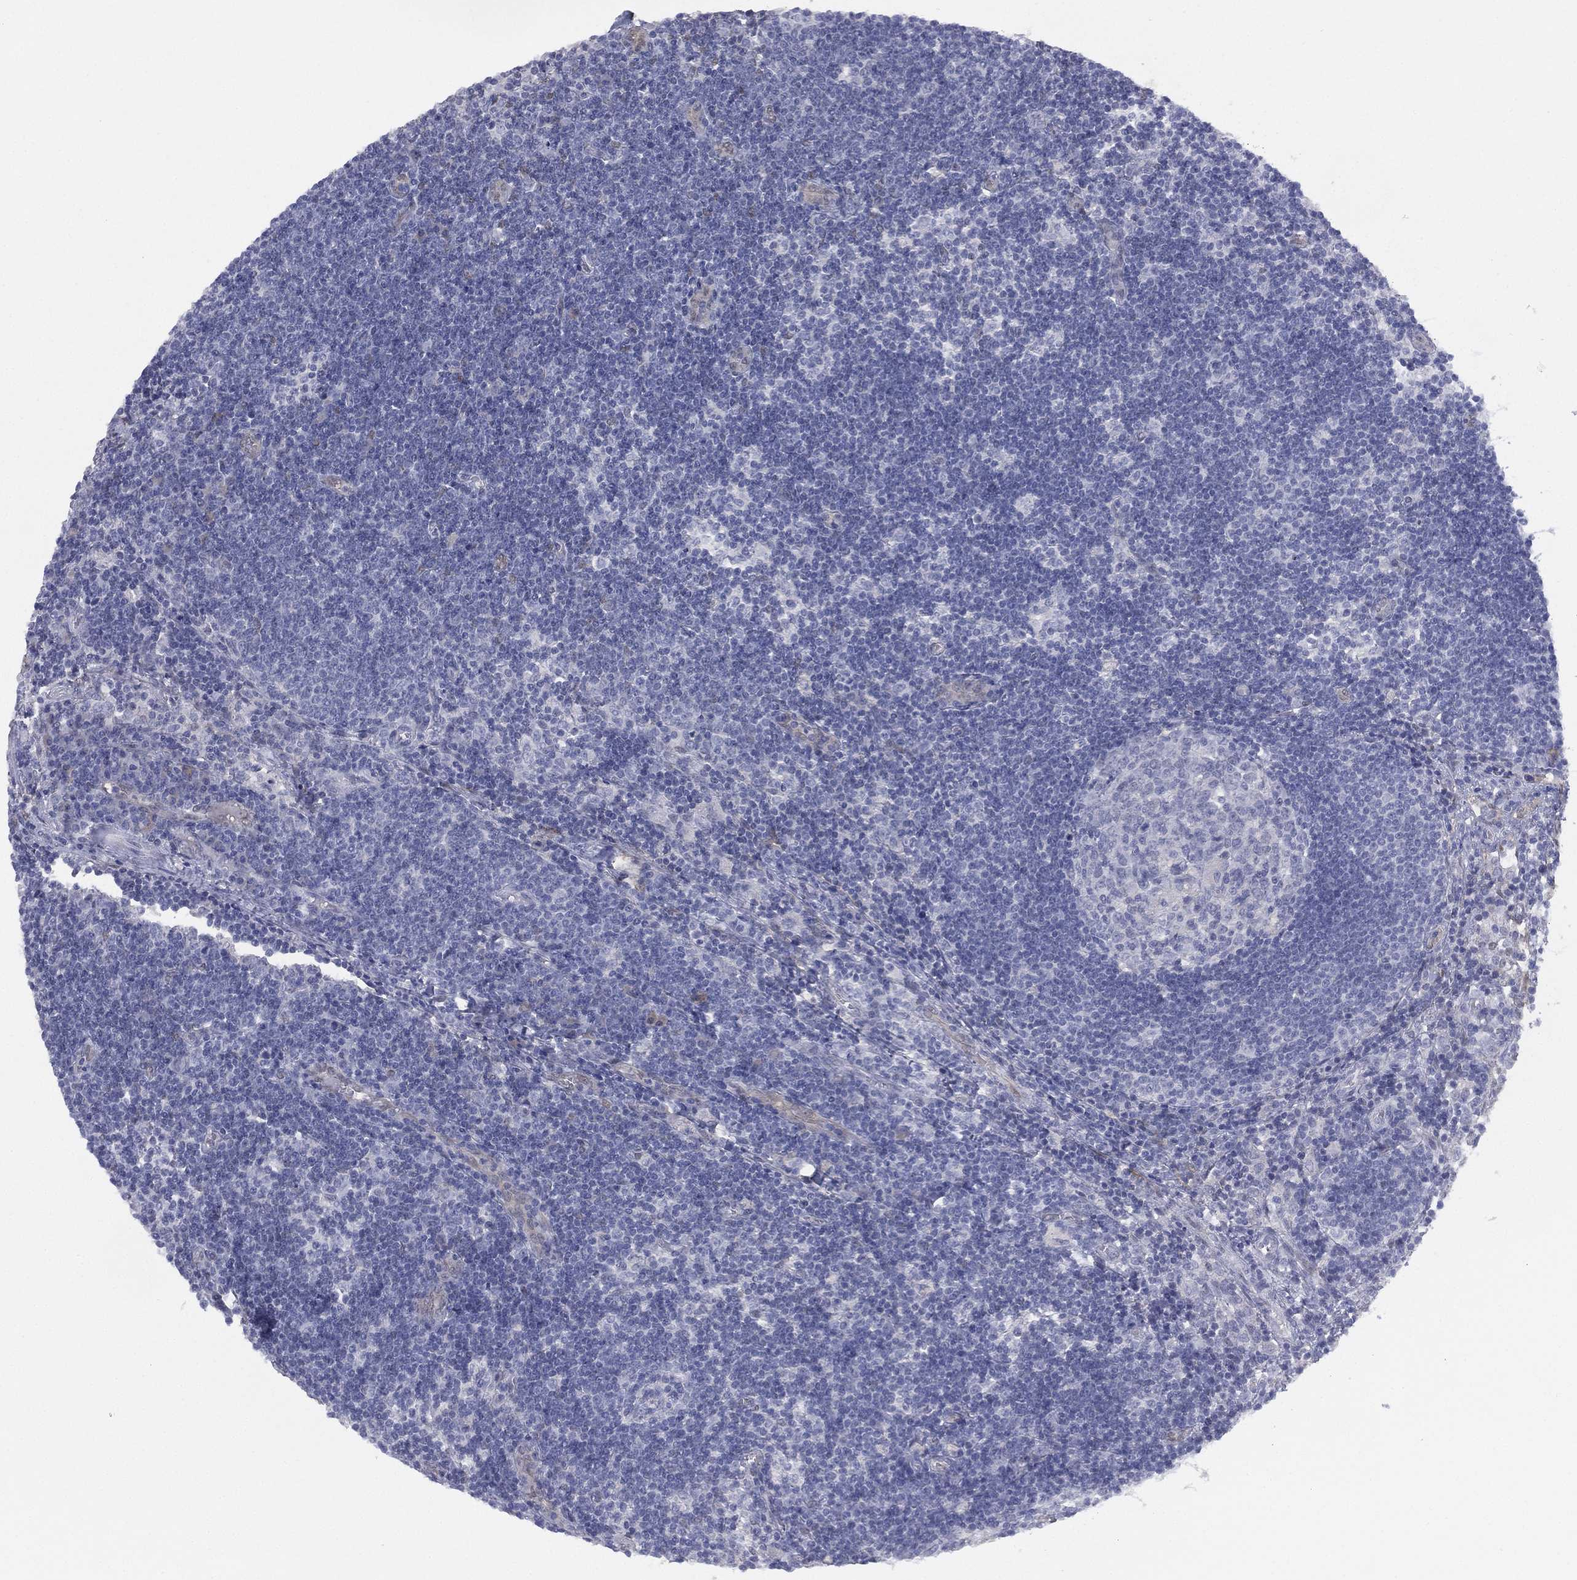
{"staining": {"intensity": "negative", "quantity": "none", "location": "none"}, "tissue": "lymph node", "cell_type": "Germinal center cells", "image_type": "normal", "snomed": [{"axis": "morphology", "description": "Normal tissue, NOS"}, {"axis": "morphology", "description": "Adenocarcinoma, NOS"}, {"axis": "topography", "description": "Lymph node"}, {"axis": "topography", "description": "Pancreas"}], "caption": "Lymph node was stained to show a protein in brown. There is no significant staining in germinal center cells. (IHC, brightfield microscopy, high magnification).", "gene": "DDAH1", "patient": {"sex": "female", "age": 58}}